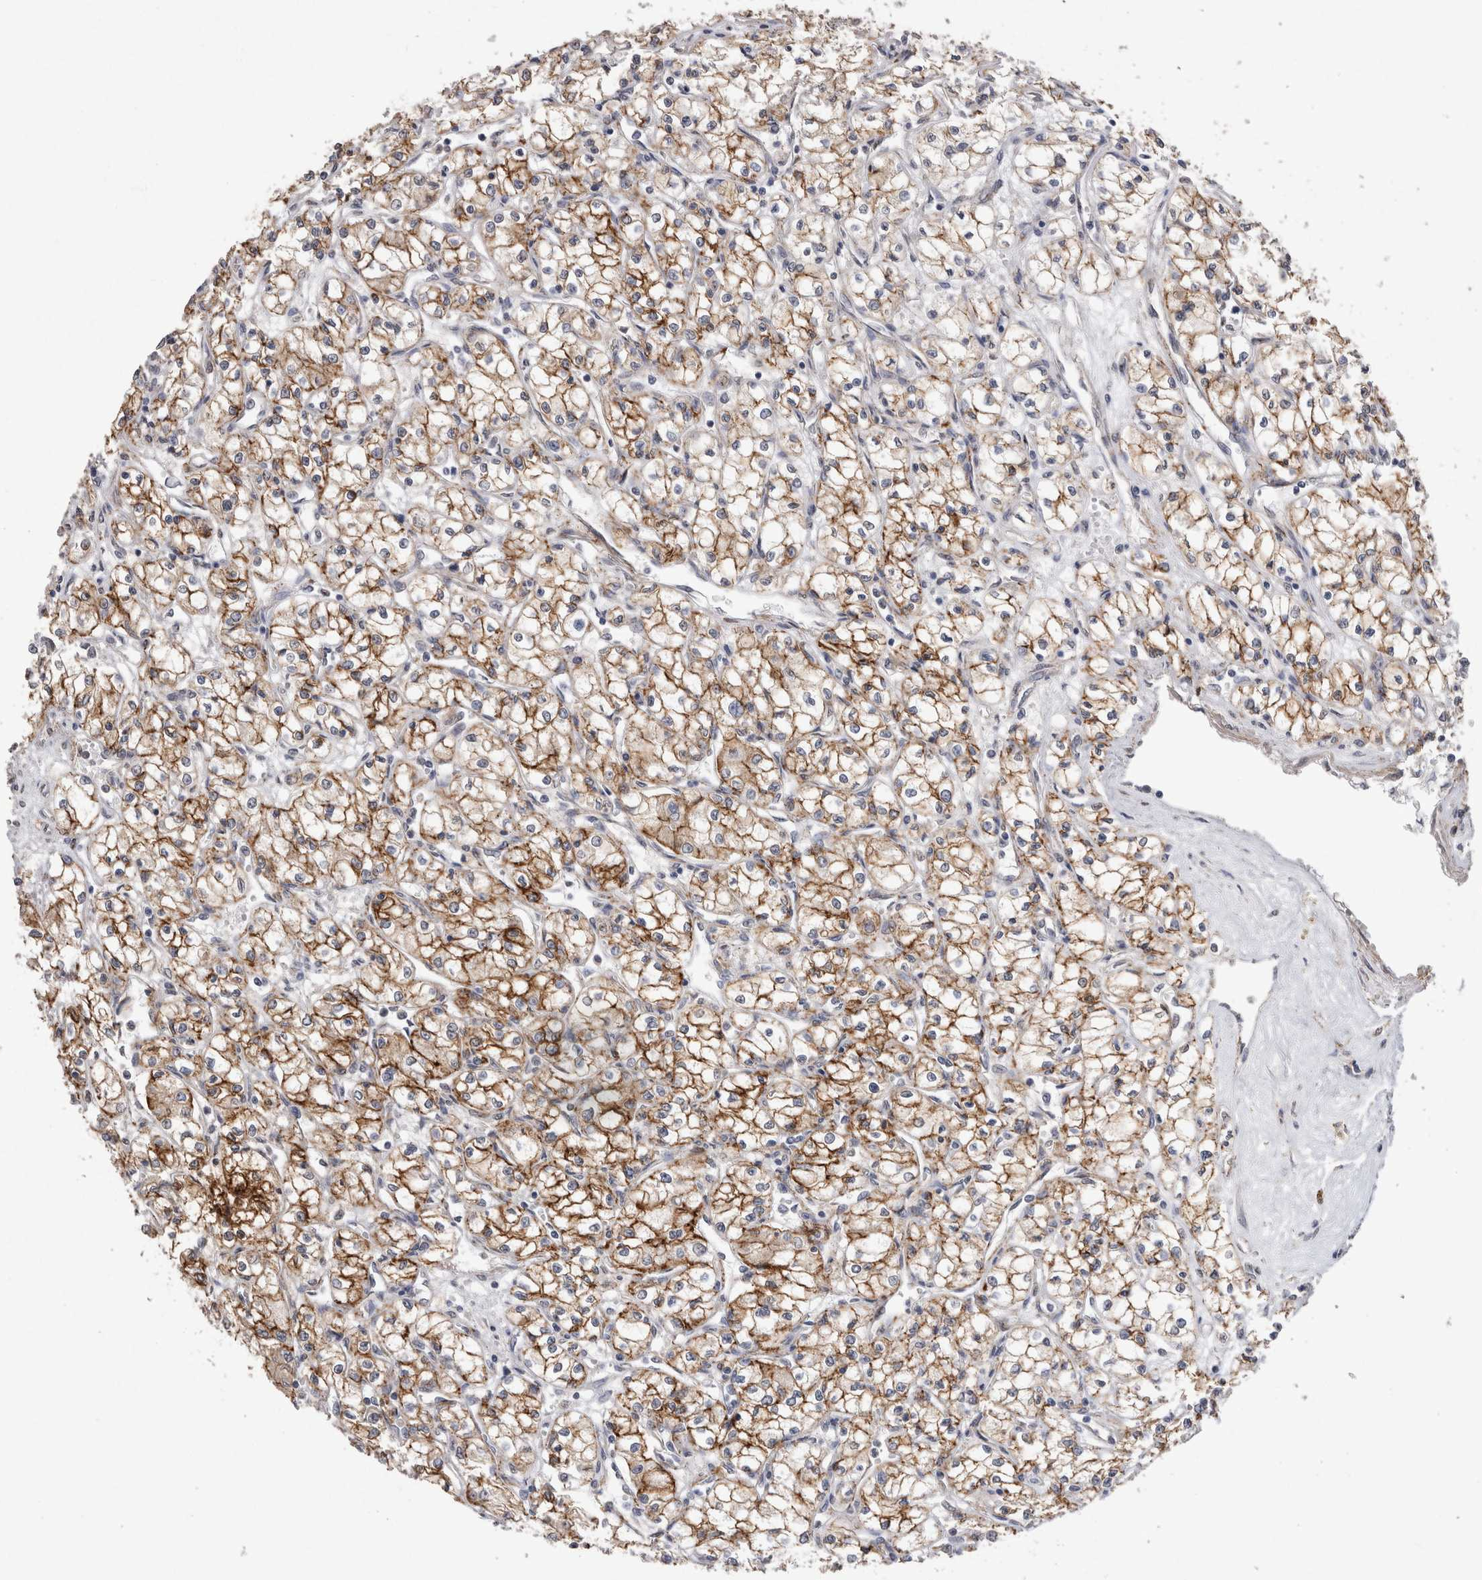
{"staining": {"intensity": "moderate", "quantity": ">75%", "location": "cytoplasmic/membranous"}, "tissue": "renal cancer", "cell_type": "Tumor cells", "image_type": "cancer", "snomed": [{"axis": "morphology", "description": "Normal tissue, NOS"}, {"axis": "morphology", "description": "Adenocarcinoma, NOS"}, {"axis": "topography", "description": "Kidney"}], "caption": "An immunohistochemistry (IHC) micrograph of neoplastic tissue is shown. Protein staining in brown highlights moderate cytoplasmic/membranous positivity in renal cancer (adenocarcinoma) within tumor cells.", "gene": "CDH6", "patient": {"sex": "male", "age": 59}}